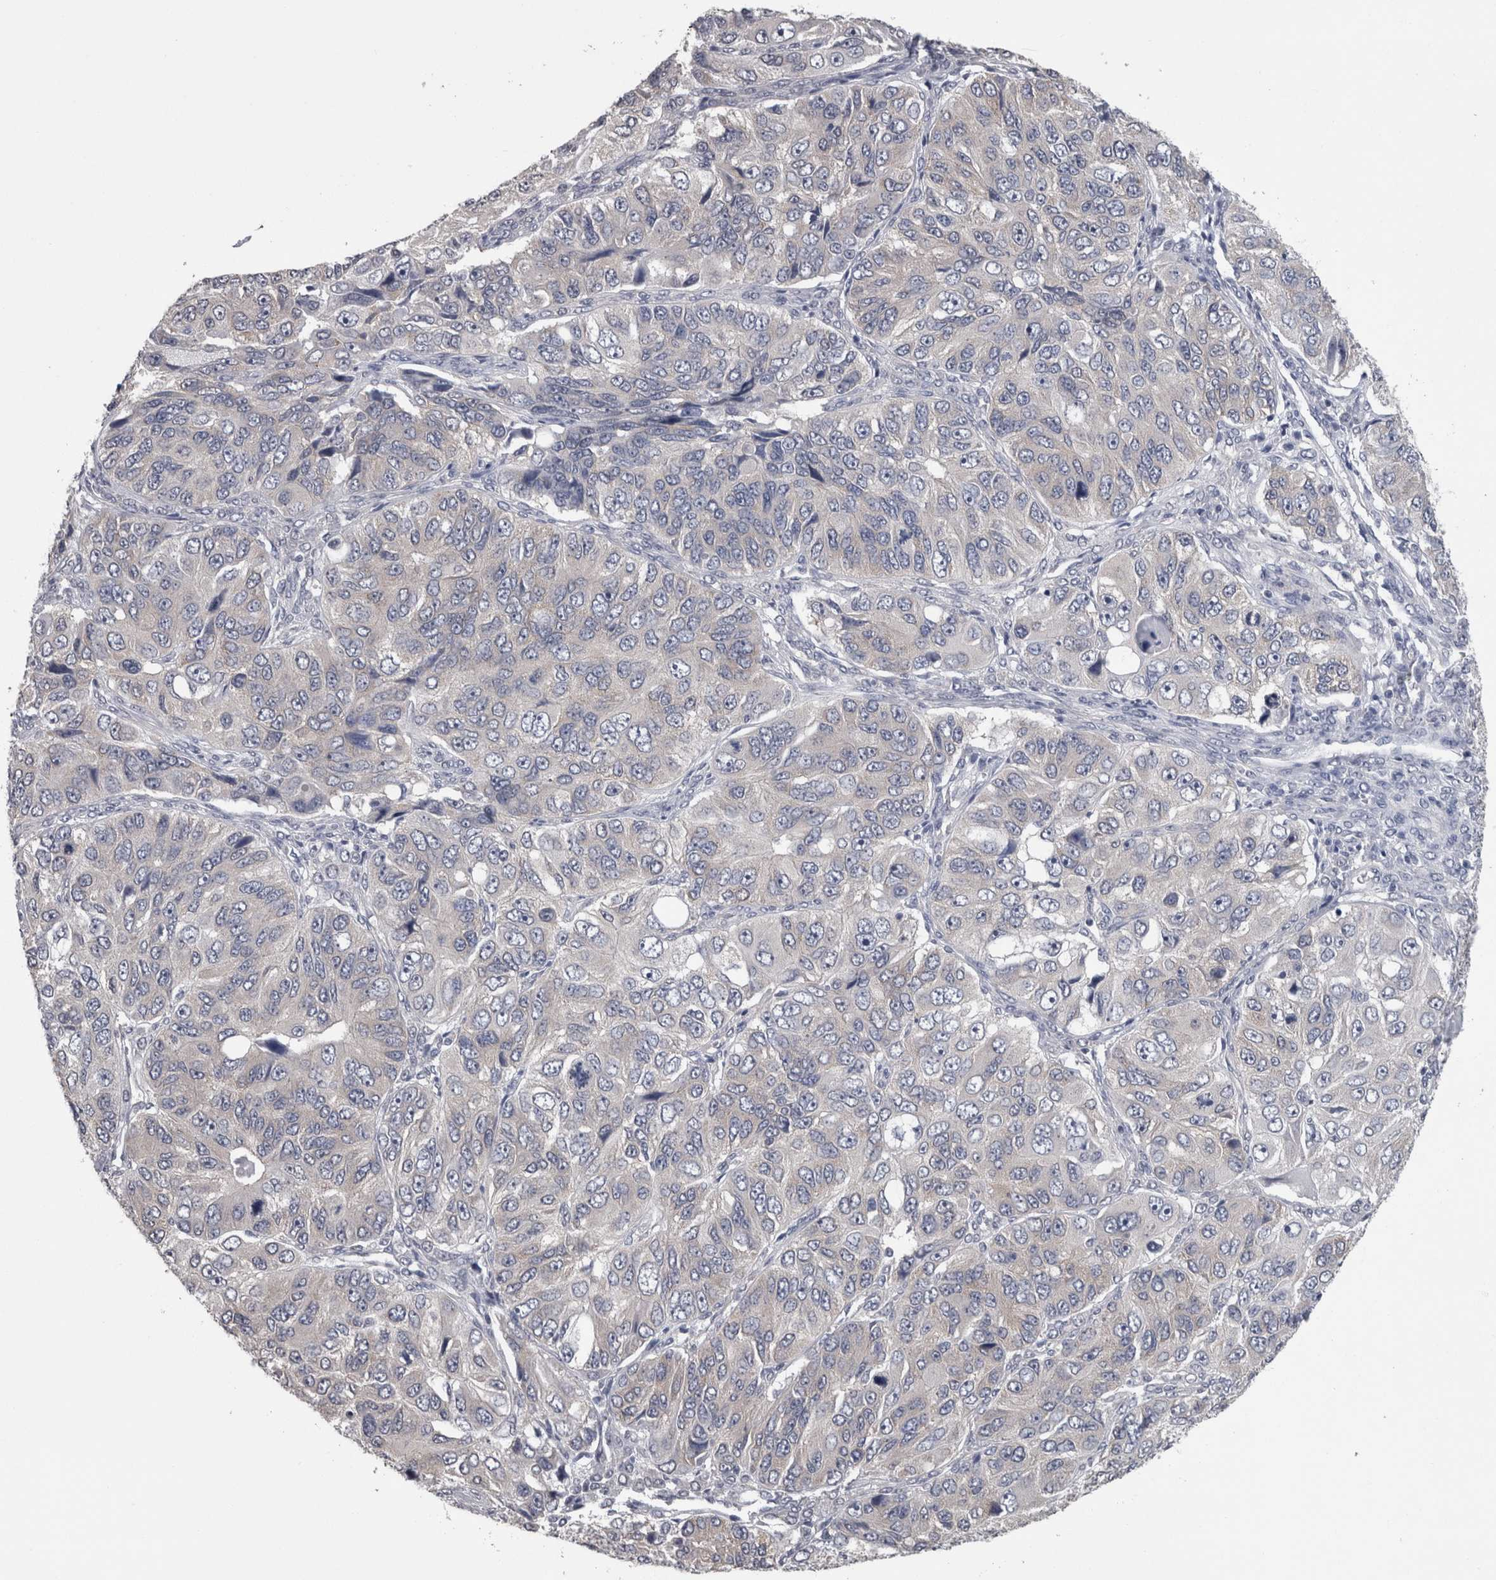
{"staining": {"intensity": "negative", "quantity": "none", "location": "none"}, "tissue": "ovarian cancer", "cell_type": "Tumor cells", "image_type": "cancer", "snomed": [{"axis": "morphology", "description": "Carcinoma, endometroid"}, {"axis": "topography", "description": "Ovary"}], "caption": "High power microscopy micrograph of an immunohistochemistry (IHC) image of ovarian cancer, revealing no significant expression in tumor cells.", "gene": "DDX6", "patient": {"sex": "female", "age": 51}}